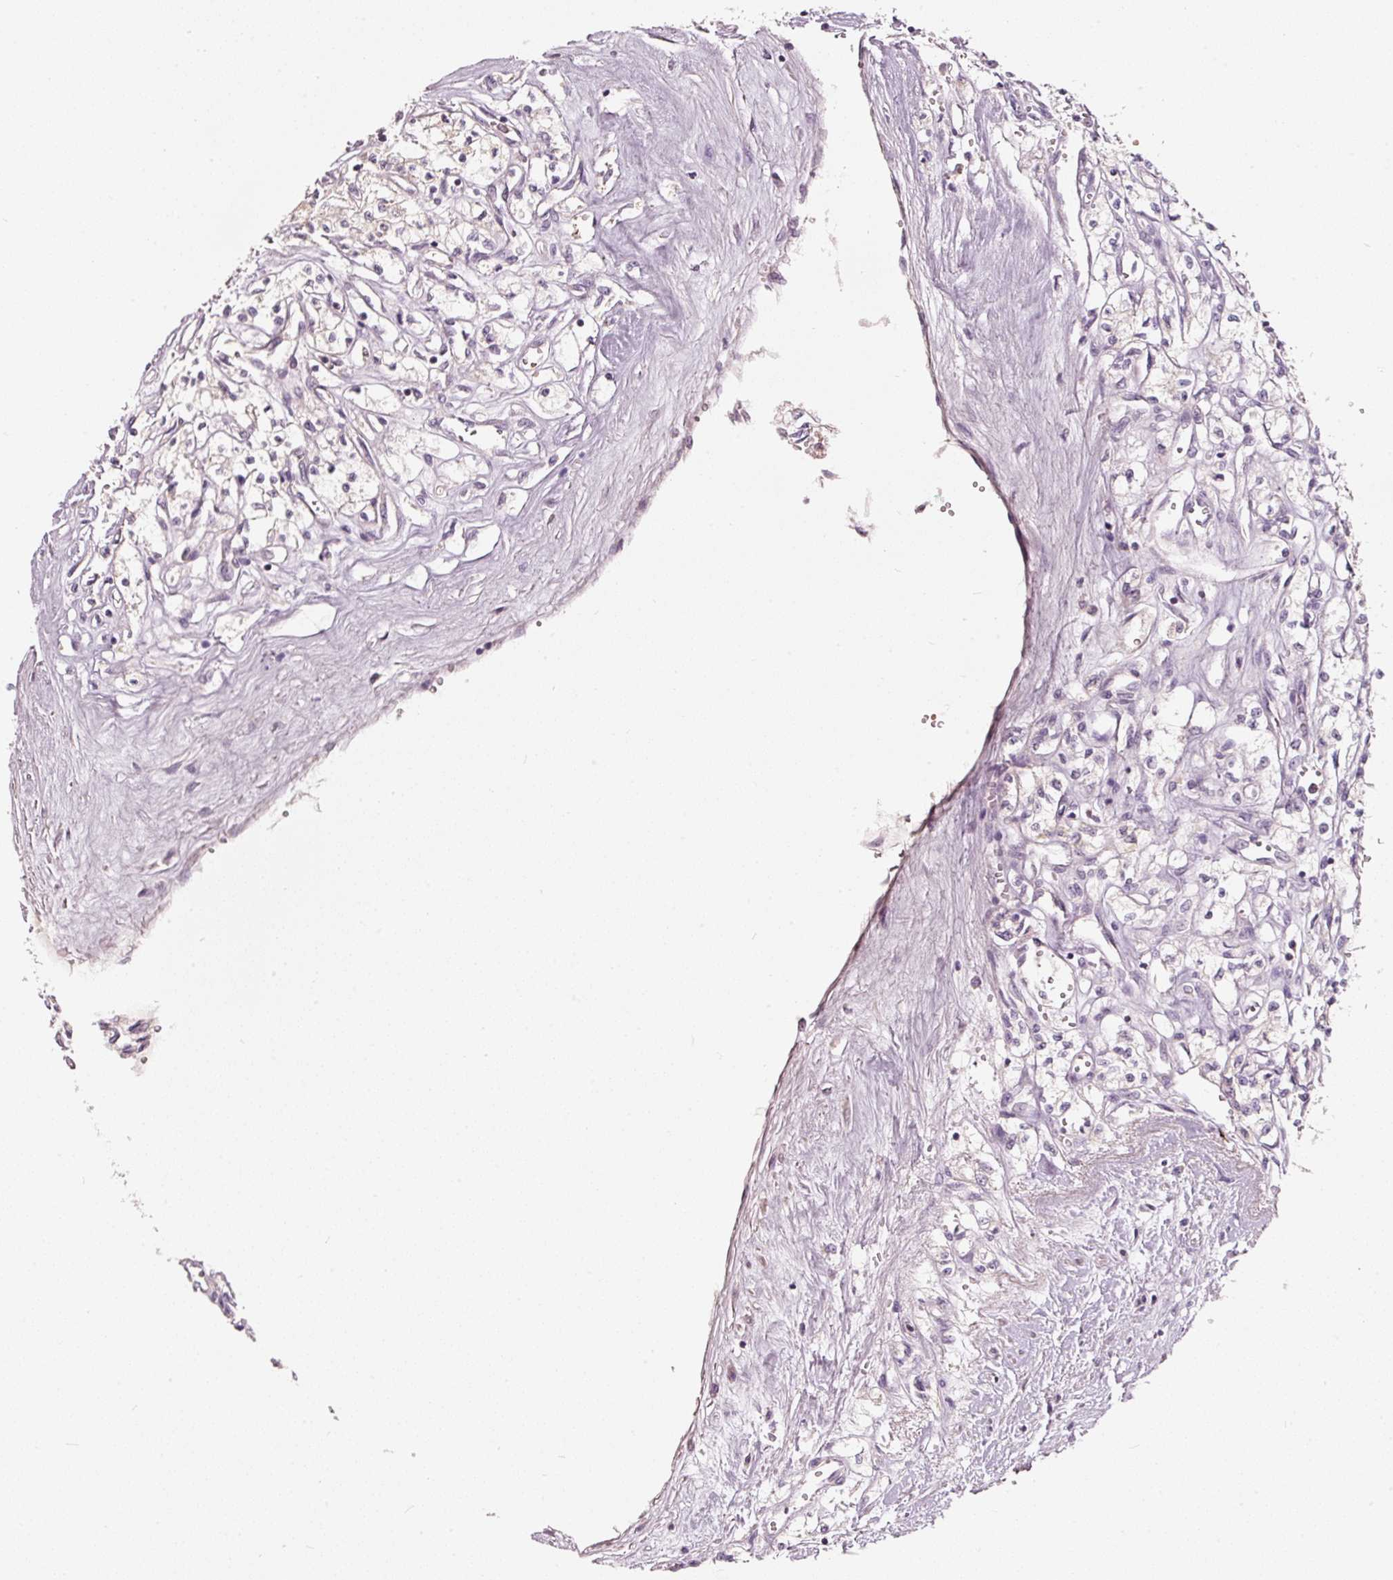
{"staining": {"intensity": "negative", "quantity": "none", "location": "none"}, "tissue": "renal cancer", "cell_type": "Tumor cells", "image_type": "cancer", "snomed": [{"axis": "morphology", "description": "Adenocarcinoma, NOS"}, {"axis": "topography", "description": "Kidney"}], "caption": "Histopathology image shows no significant protein staining in tumor cells of renal cancer (adenocarcinoma). (DAB (3,3'-diaminobenzidine) immunohistochemistry (IHC), high magnification).", "gene": "KLHL21", "patient": {"sex": "male", "age": 56}}